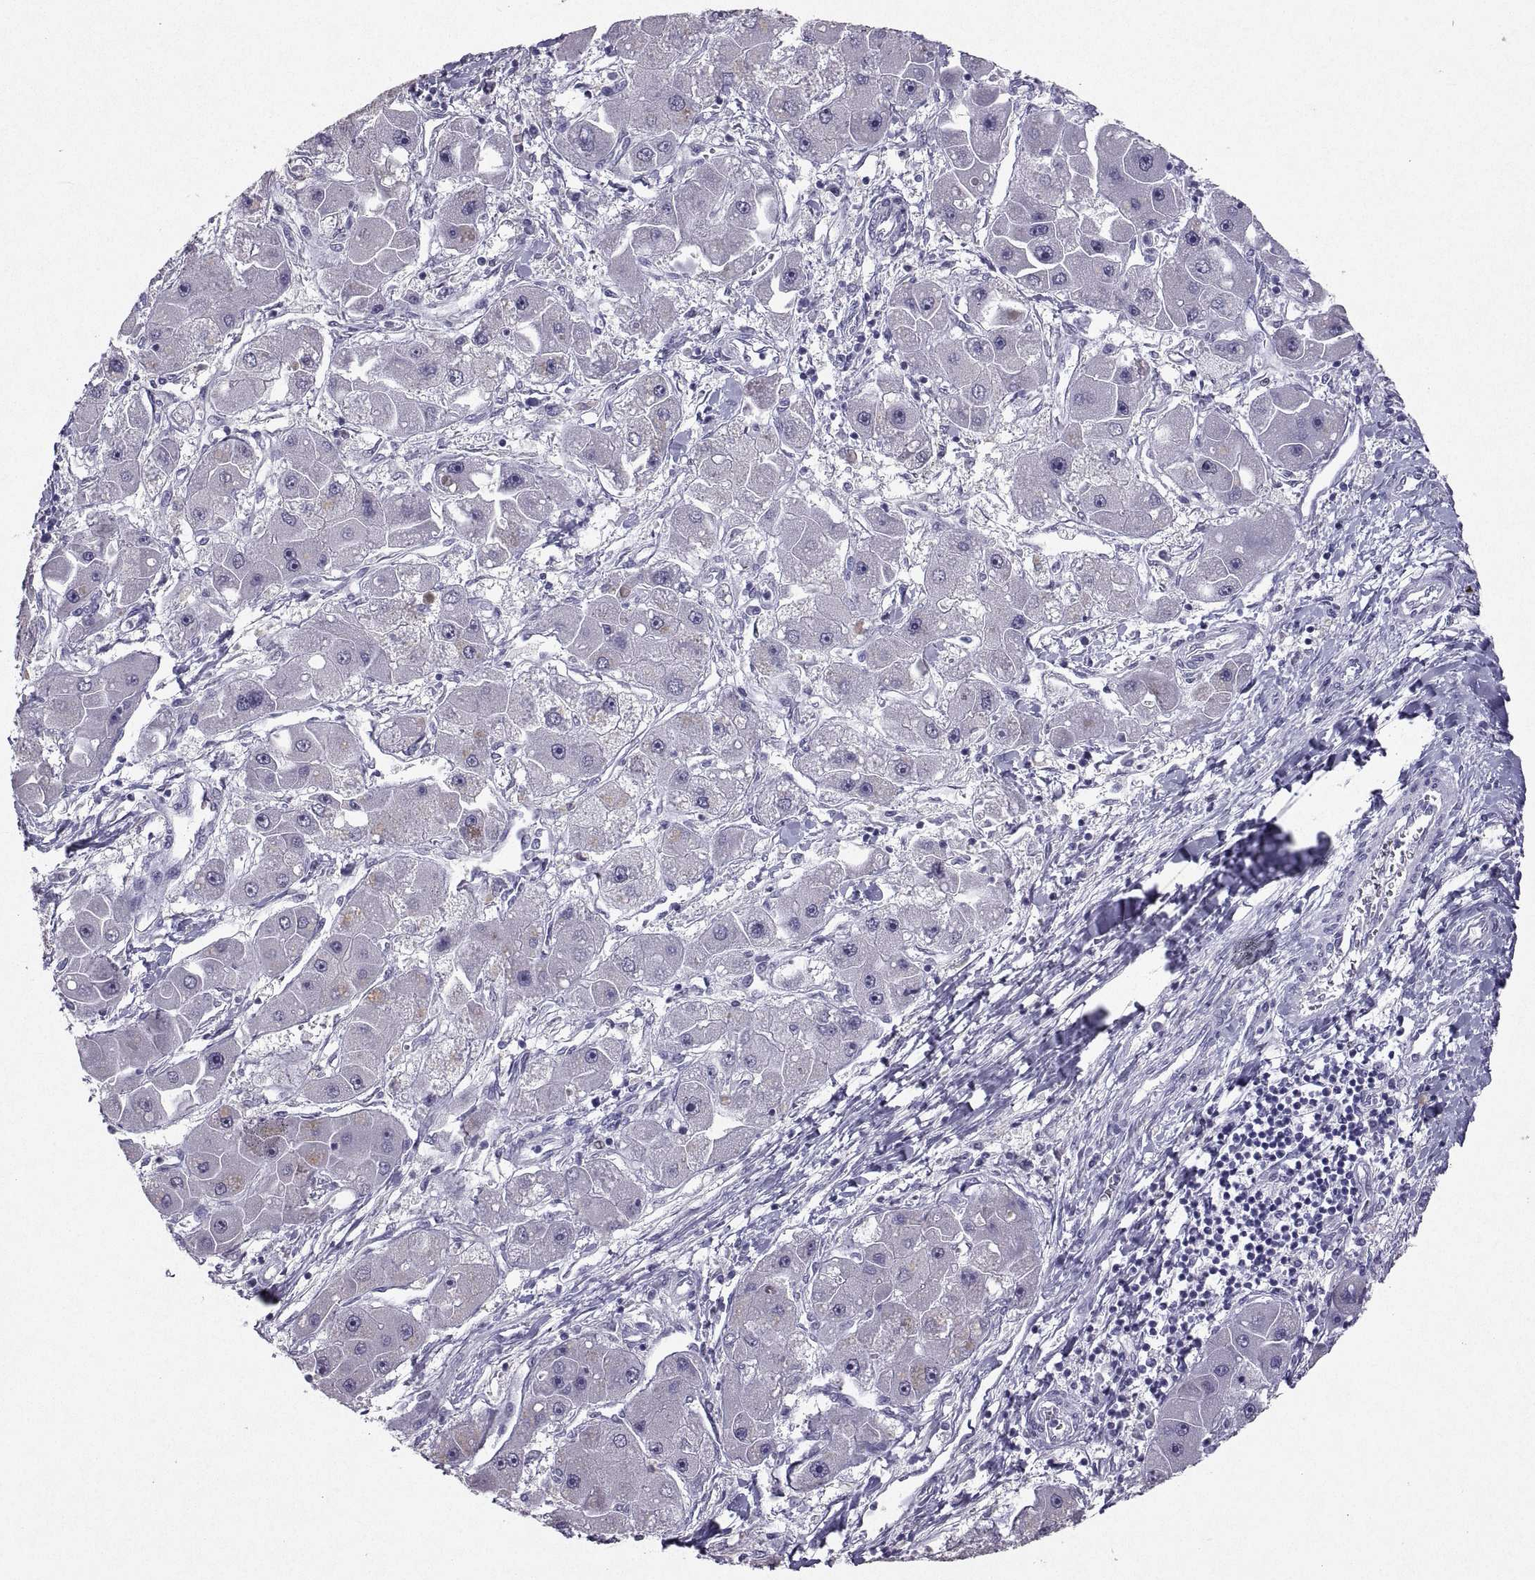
{"staining": {"intensity": "weak", "quantity": "<25%", "location": "cytoplasmic/membranous"}, "tissue": "liver cancer", "cell_type": "Tumor cells", "image_type": "cancer", "snomed": [{"axis": "morphology", "description": "Carcinoma, Hepatocellular, NOS"}, {"axis": "topography", "description": "Liver"}], "caption": "Liver cancer was stained to show a protein in brown. There is no significant staining in tumor cells.", "gene": "SOX21", "patient": {"sex": "male", "age": 24}}